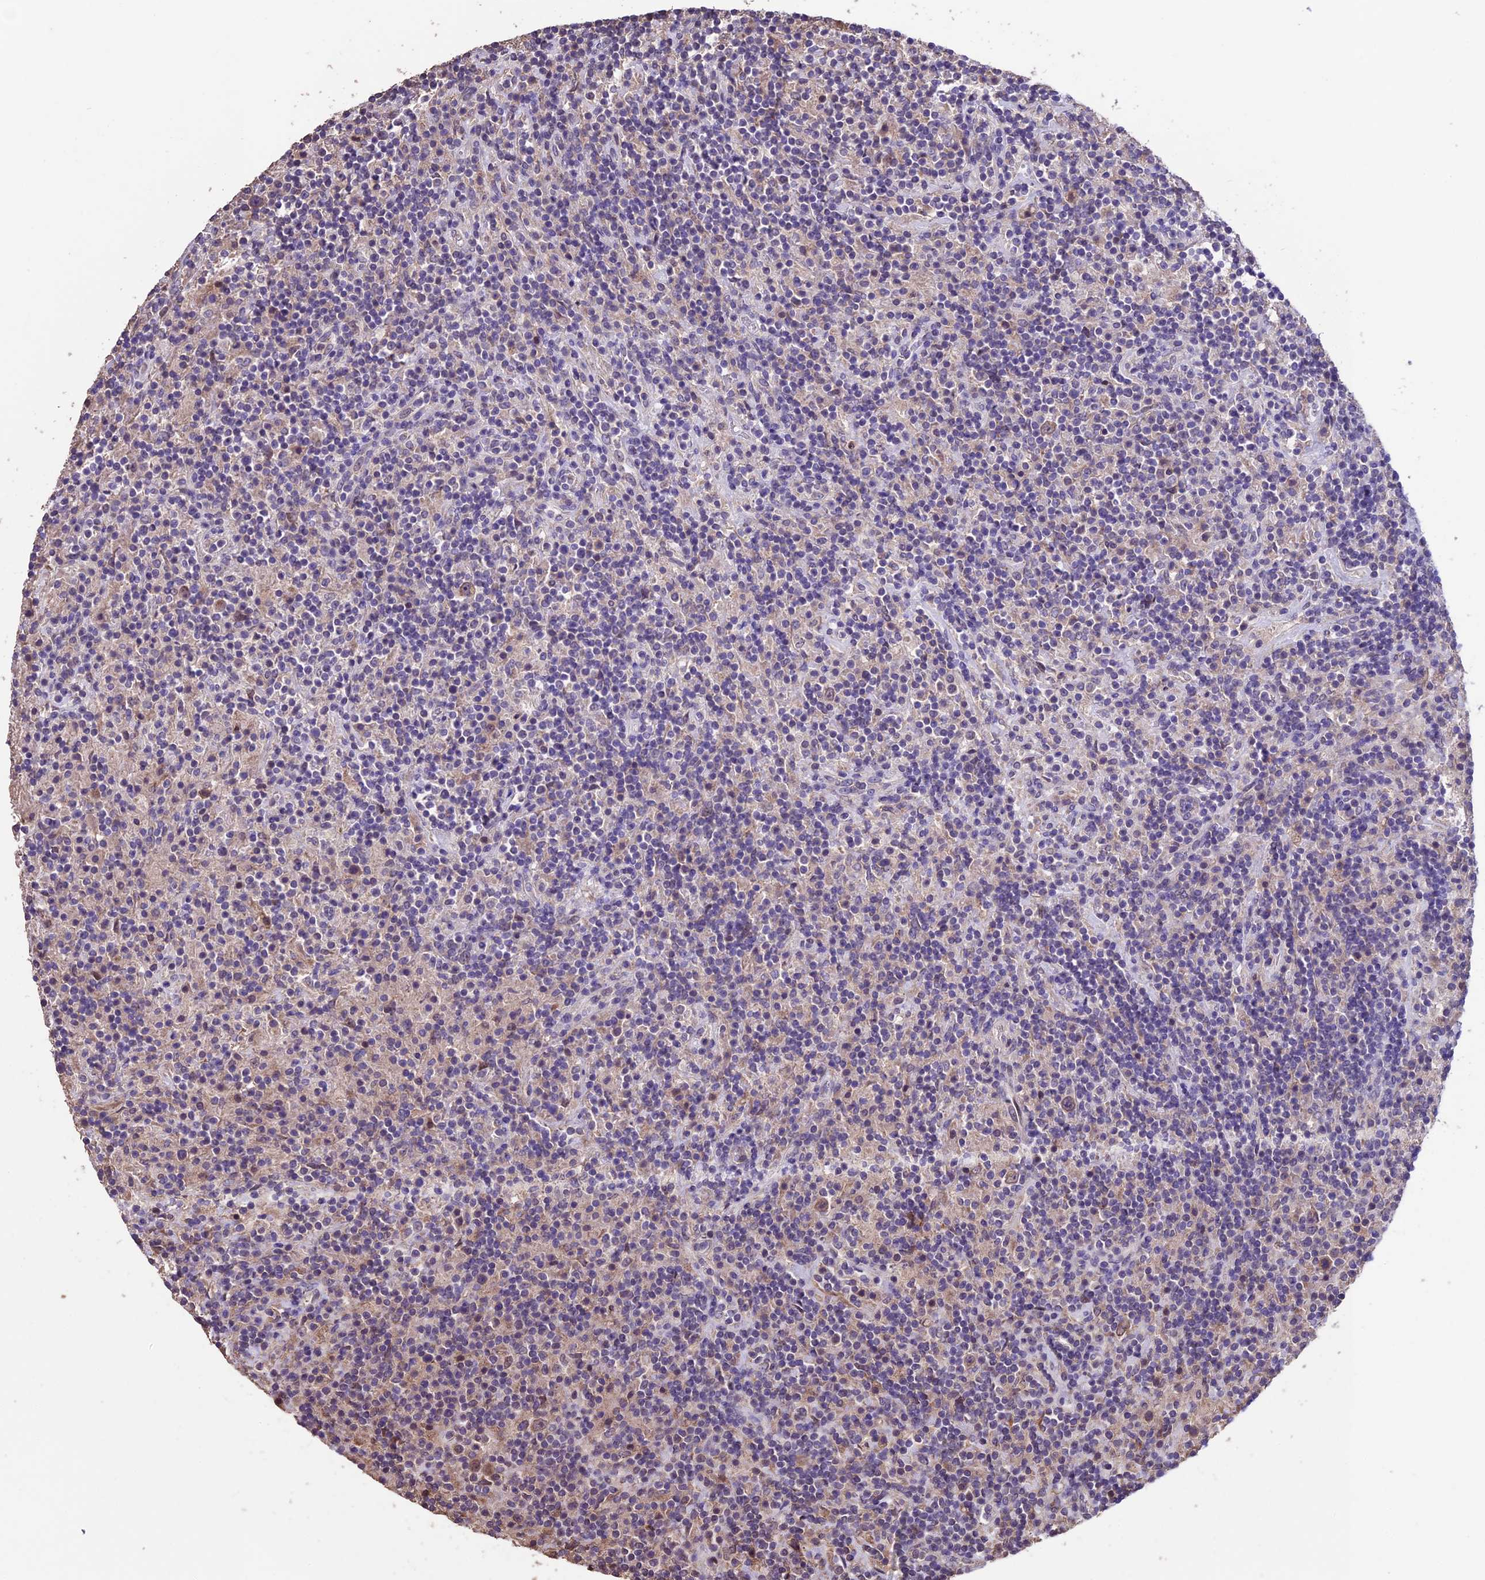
{"staining": {"intensity": "negative", "quantity": "none", "location": "none"}, "tissue": "lymphoma", "cell_type": "Tumor cells", "image_type": "cancer", "snomed": [{"axis": "morphology", "description": "Hodgkin's disease, NOS"}, {"axis": "topography", "description": "Lymph node"}], "caption": "Tumor cells are negative for brown protein staining in Hodgkin's disease.", "gene": "DIS3L", "patient": {"sex": "male", "age": 70}}